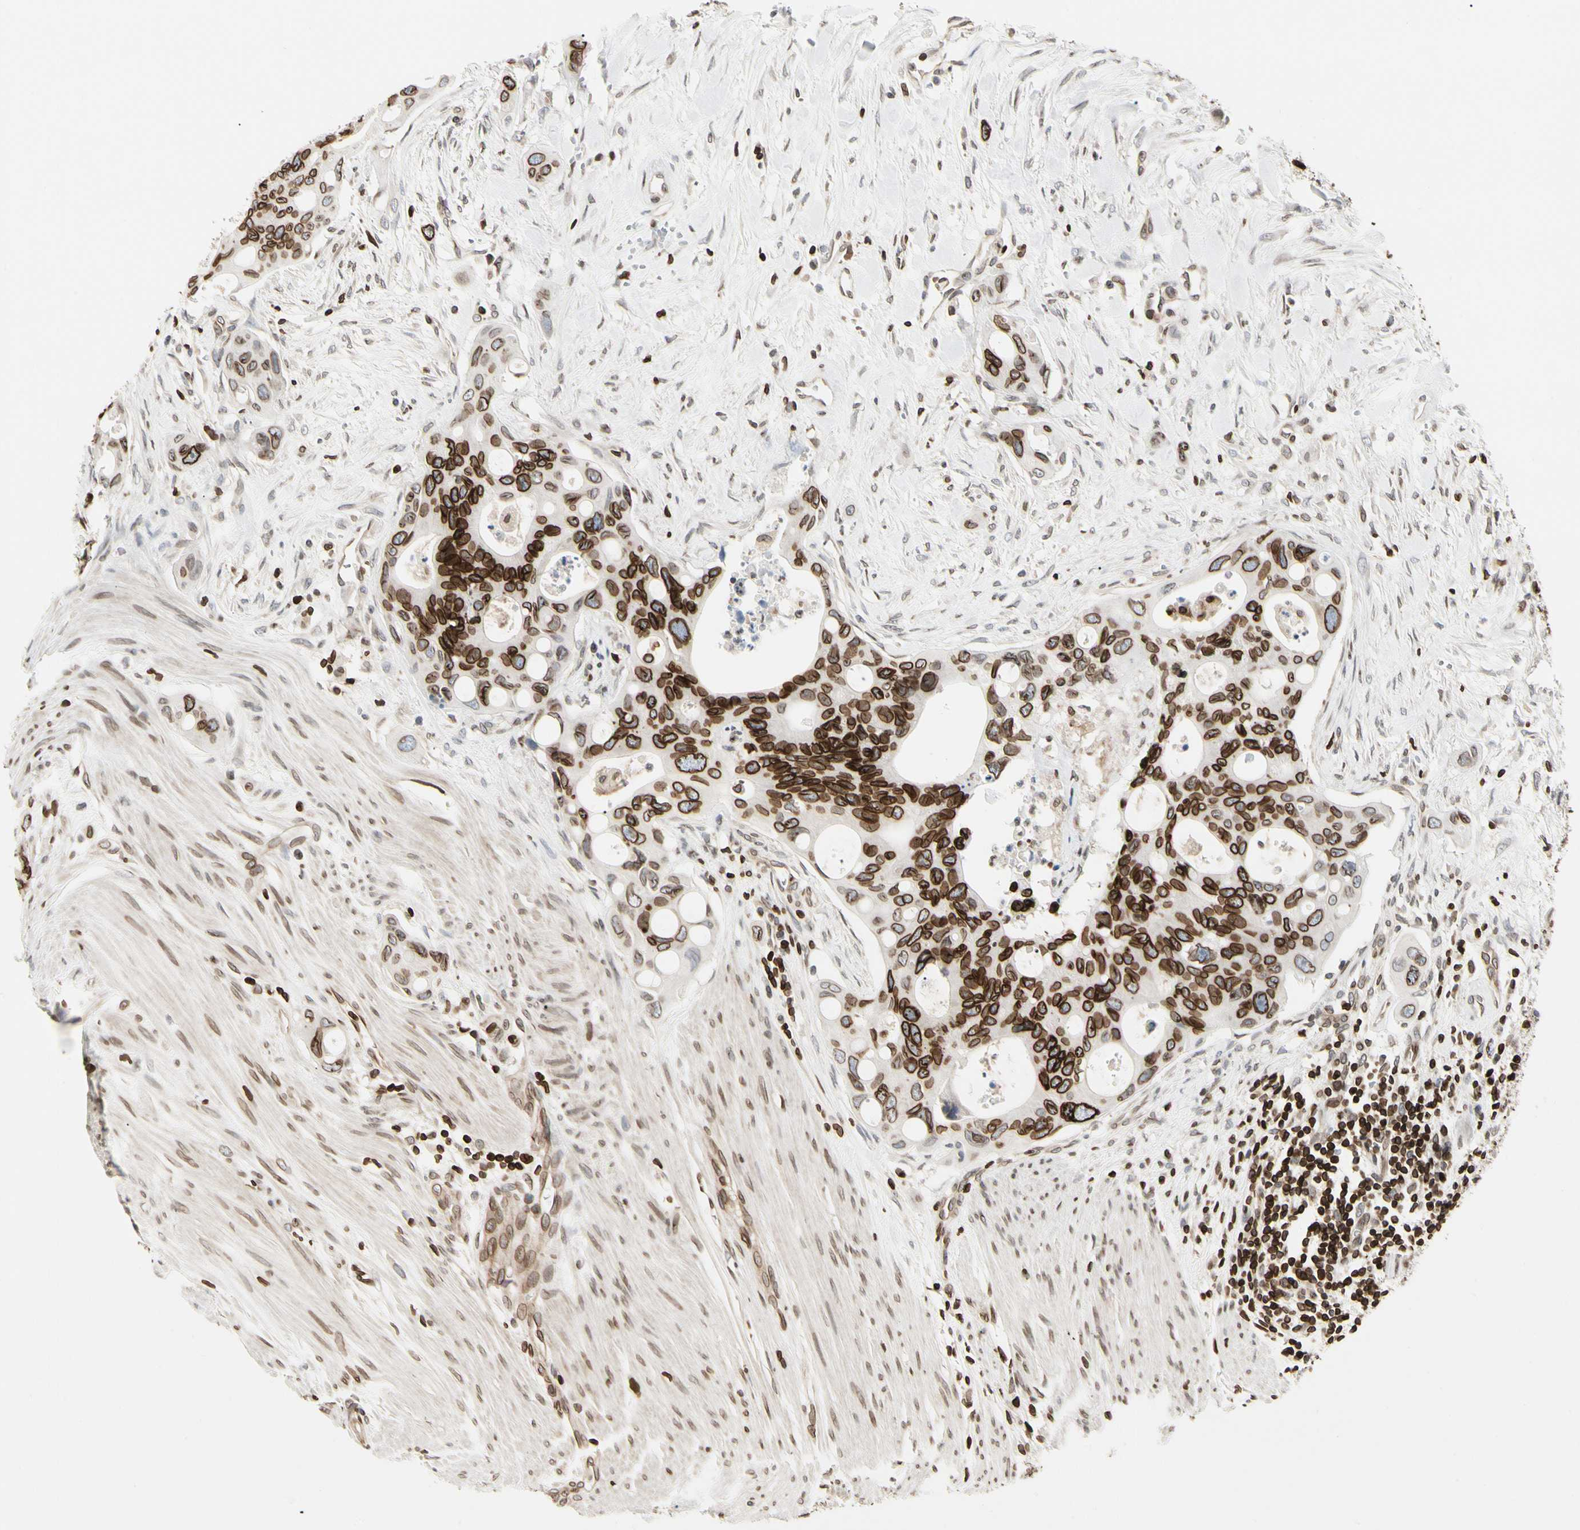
{"staining": {"intensity": "strong", "quantity": ">75%", "location": "cytoplasmic/membranous,nuclear"}, "tissue": "colorectal cancer", "cell_type": "Tumor cells", "image_type": "cancer", "snomed": [{"axis": "morphology", "description": "Adenocarcinoma, NOS"}, {"axis": "topography", "description": "Colon"}], "caption": "Human colorectal cancer (adenocarcinoma) stained with a protein marker exhibits strong staining in tumor cells.", "gene": "TMPO", "patient": {"sex": "female", "age": 57}}